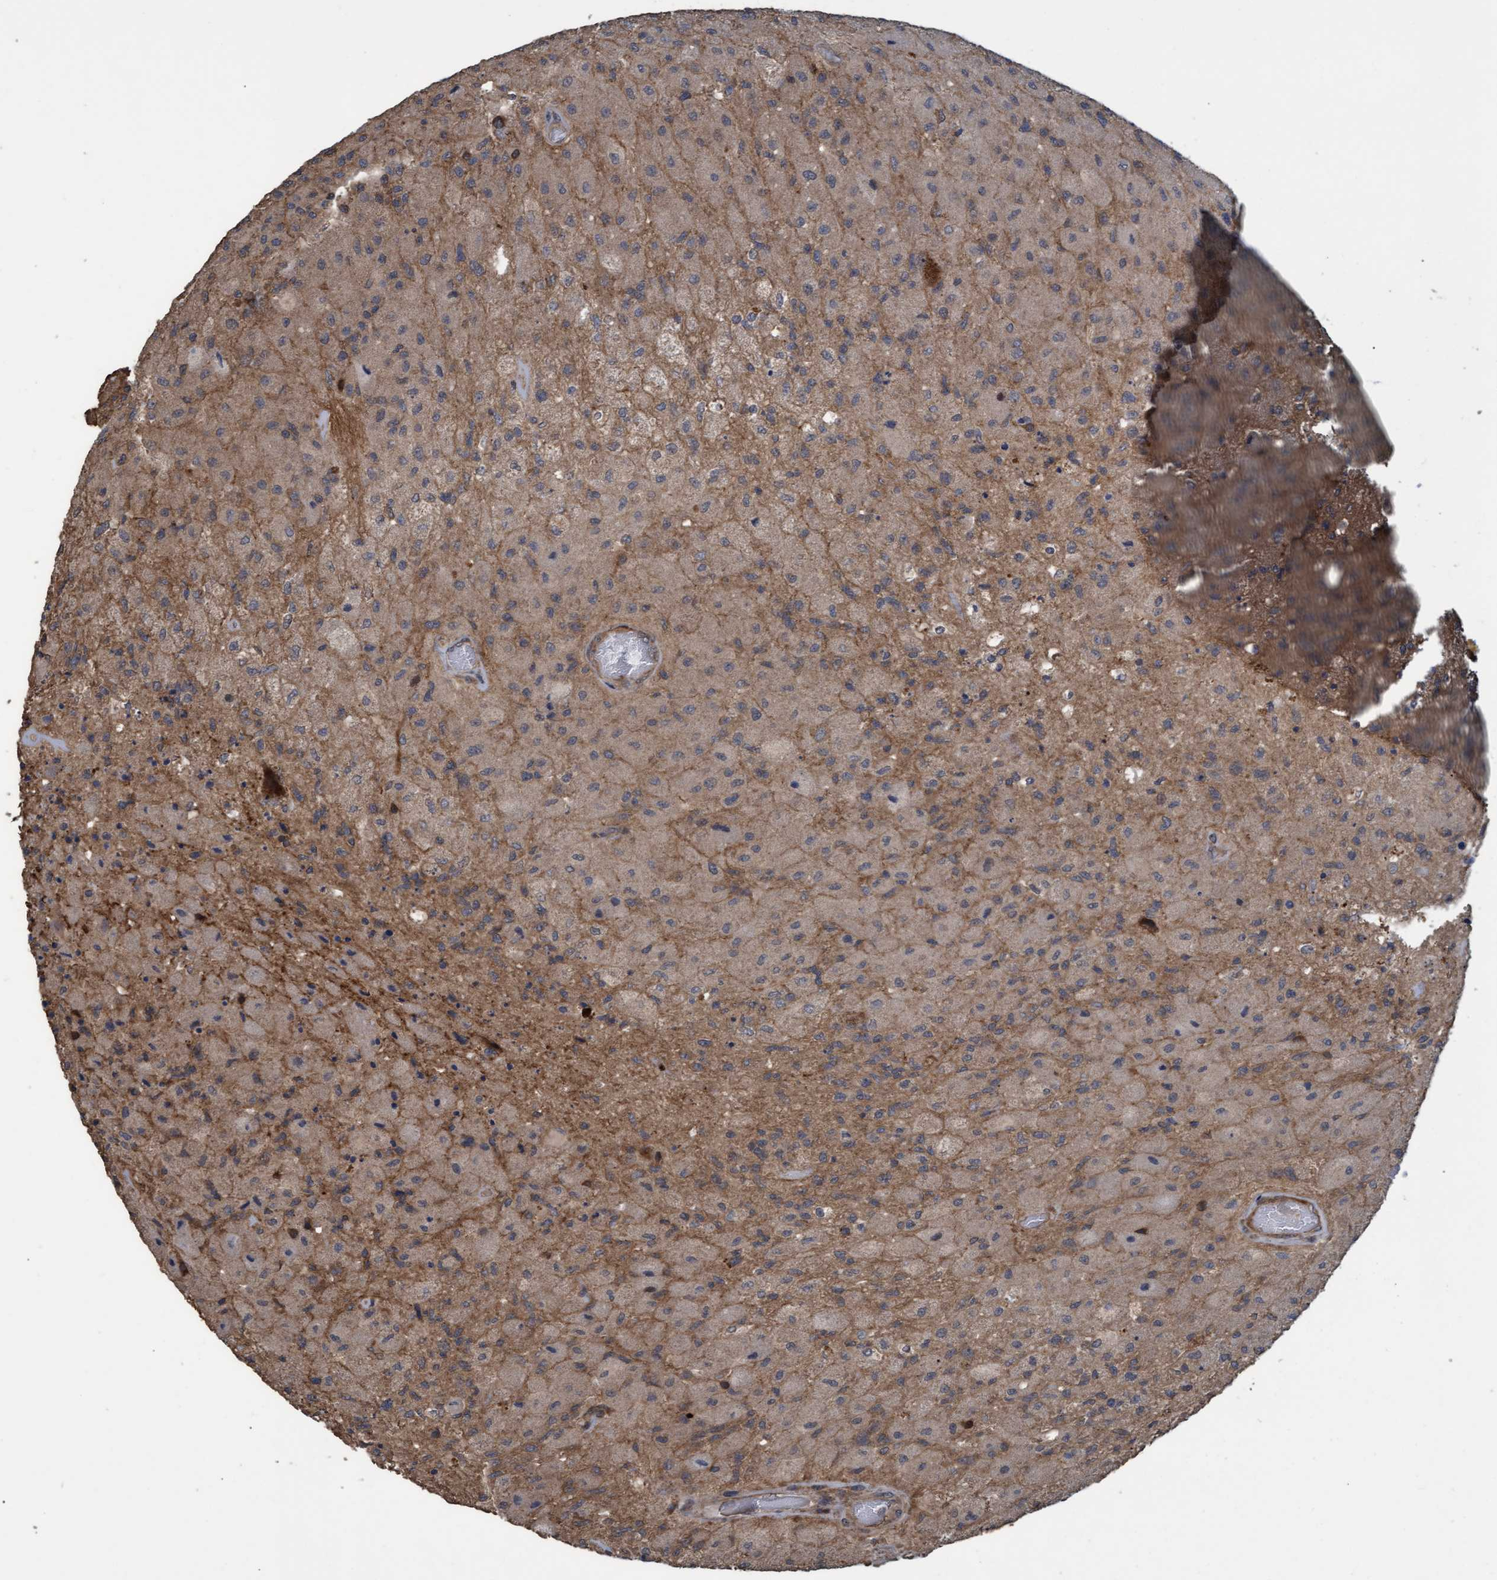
{"staining": {"intensity": "weak", "quantity": "<25%", "location": "cytoplasmic/membranous"}, "tissue": "glioma", "cell_type": "Tumor cells", "image_type": "cancer", "snomed": [{"axis": "morphology", "description": "Normal tissue, NOS"}, {"axis": "morphology", "description": "Glioma, malignant, High grade"}, {"axis": "topography", "description": "Cerebral cortex"}], "caption": "Human glioma stained for a protein using immunohistochemistry (IHC) exhibits no expression in tumor cells.", "gene": "GGT6", "patient": {"sex": "male", "age": 77}}